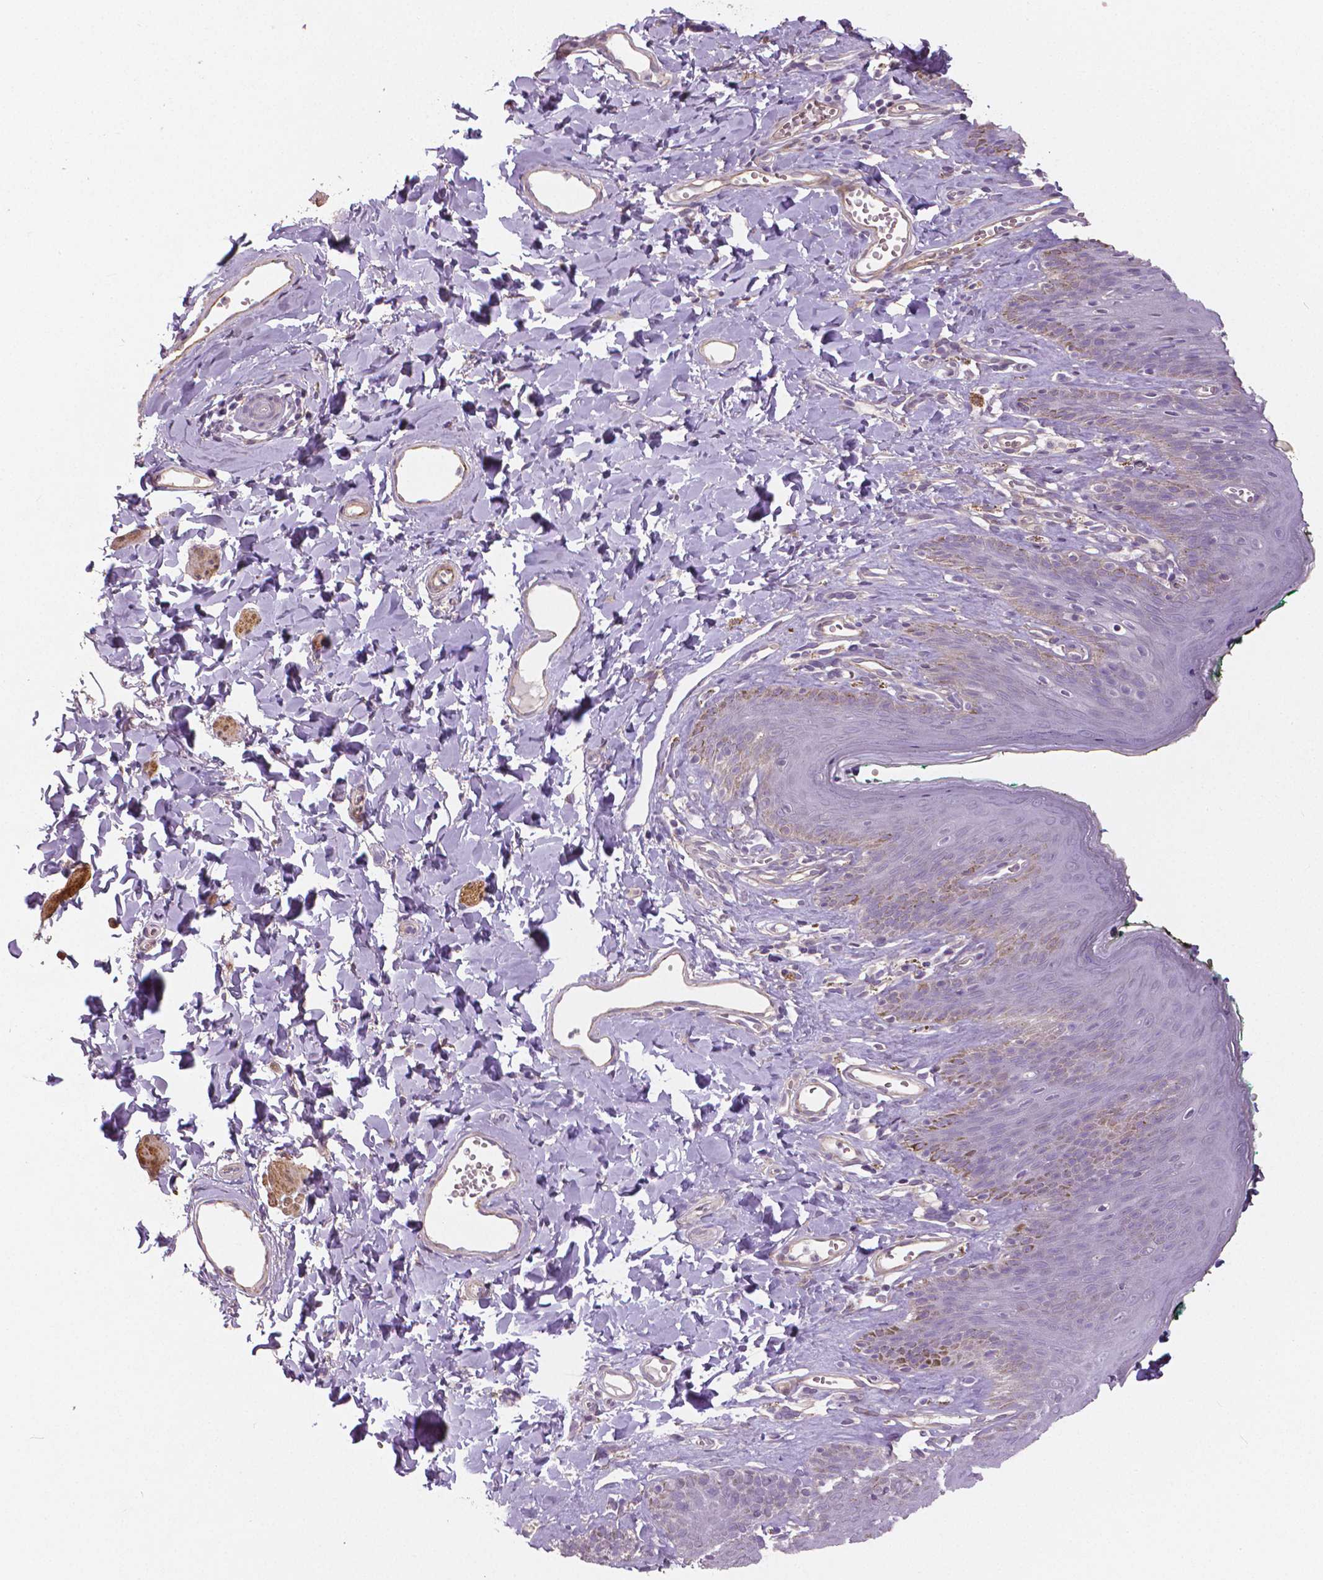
{"staining": {"intensity": "moderate", "quantity": "<25%", "location": "cytoplasmic/membranous"}, "tissue": "skin", "cell_type": "Epidermal cells", "image_type": "normal", "snomed": [{"axis": "morphology", "description": "Normal tissue, NOS"}, {"axis": "topography", "description": "Vulva"}, {"axis": "topography", "description": "Peripheral nerve tissue"}], "caption": "IHC micrograph of benign human skin stained for a protein (brown), which displays low levels of moderate cytoplasmic/membranous positivity in approximately <25% of epidermal cells.", "gene": "FLT1", "patient": {"sex": "female", "age": 66}}